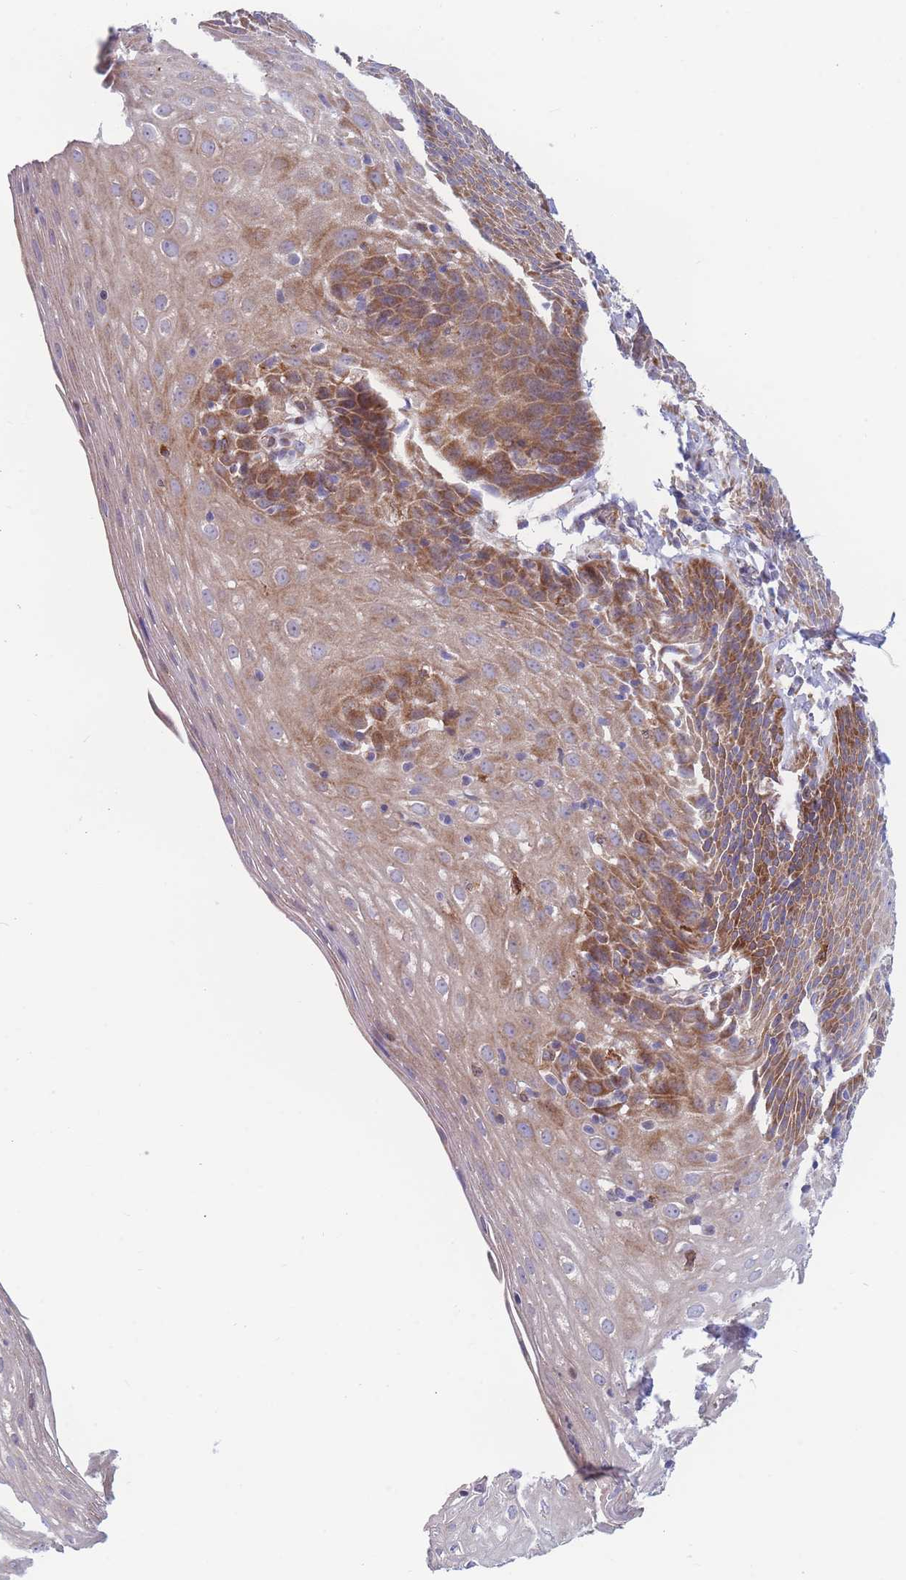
{"staining": {"intensity": "moderate", "quantity": "25%-75%", "location": "cytoplasmic/membranous"}, "tissue": "esophagus", "cell_type": "Squamous epithelial cells", "image_type": "normal", "snomed": [{"axis": "morphology", "description": "Normal tissue, NOS"}, {"axis": "topography", "description": "Esophagus"}], "caption": "Esophagus stained with DAB immunohistochemistry shows medium levels of moderate cytoplasmic/membranous expression in approximately 25%-75% of squamous epithelial cells.", "gene": "TMEM131L", "patient": {"sex": "female", "age": 61}}